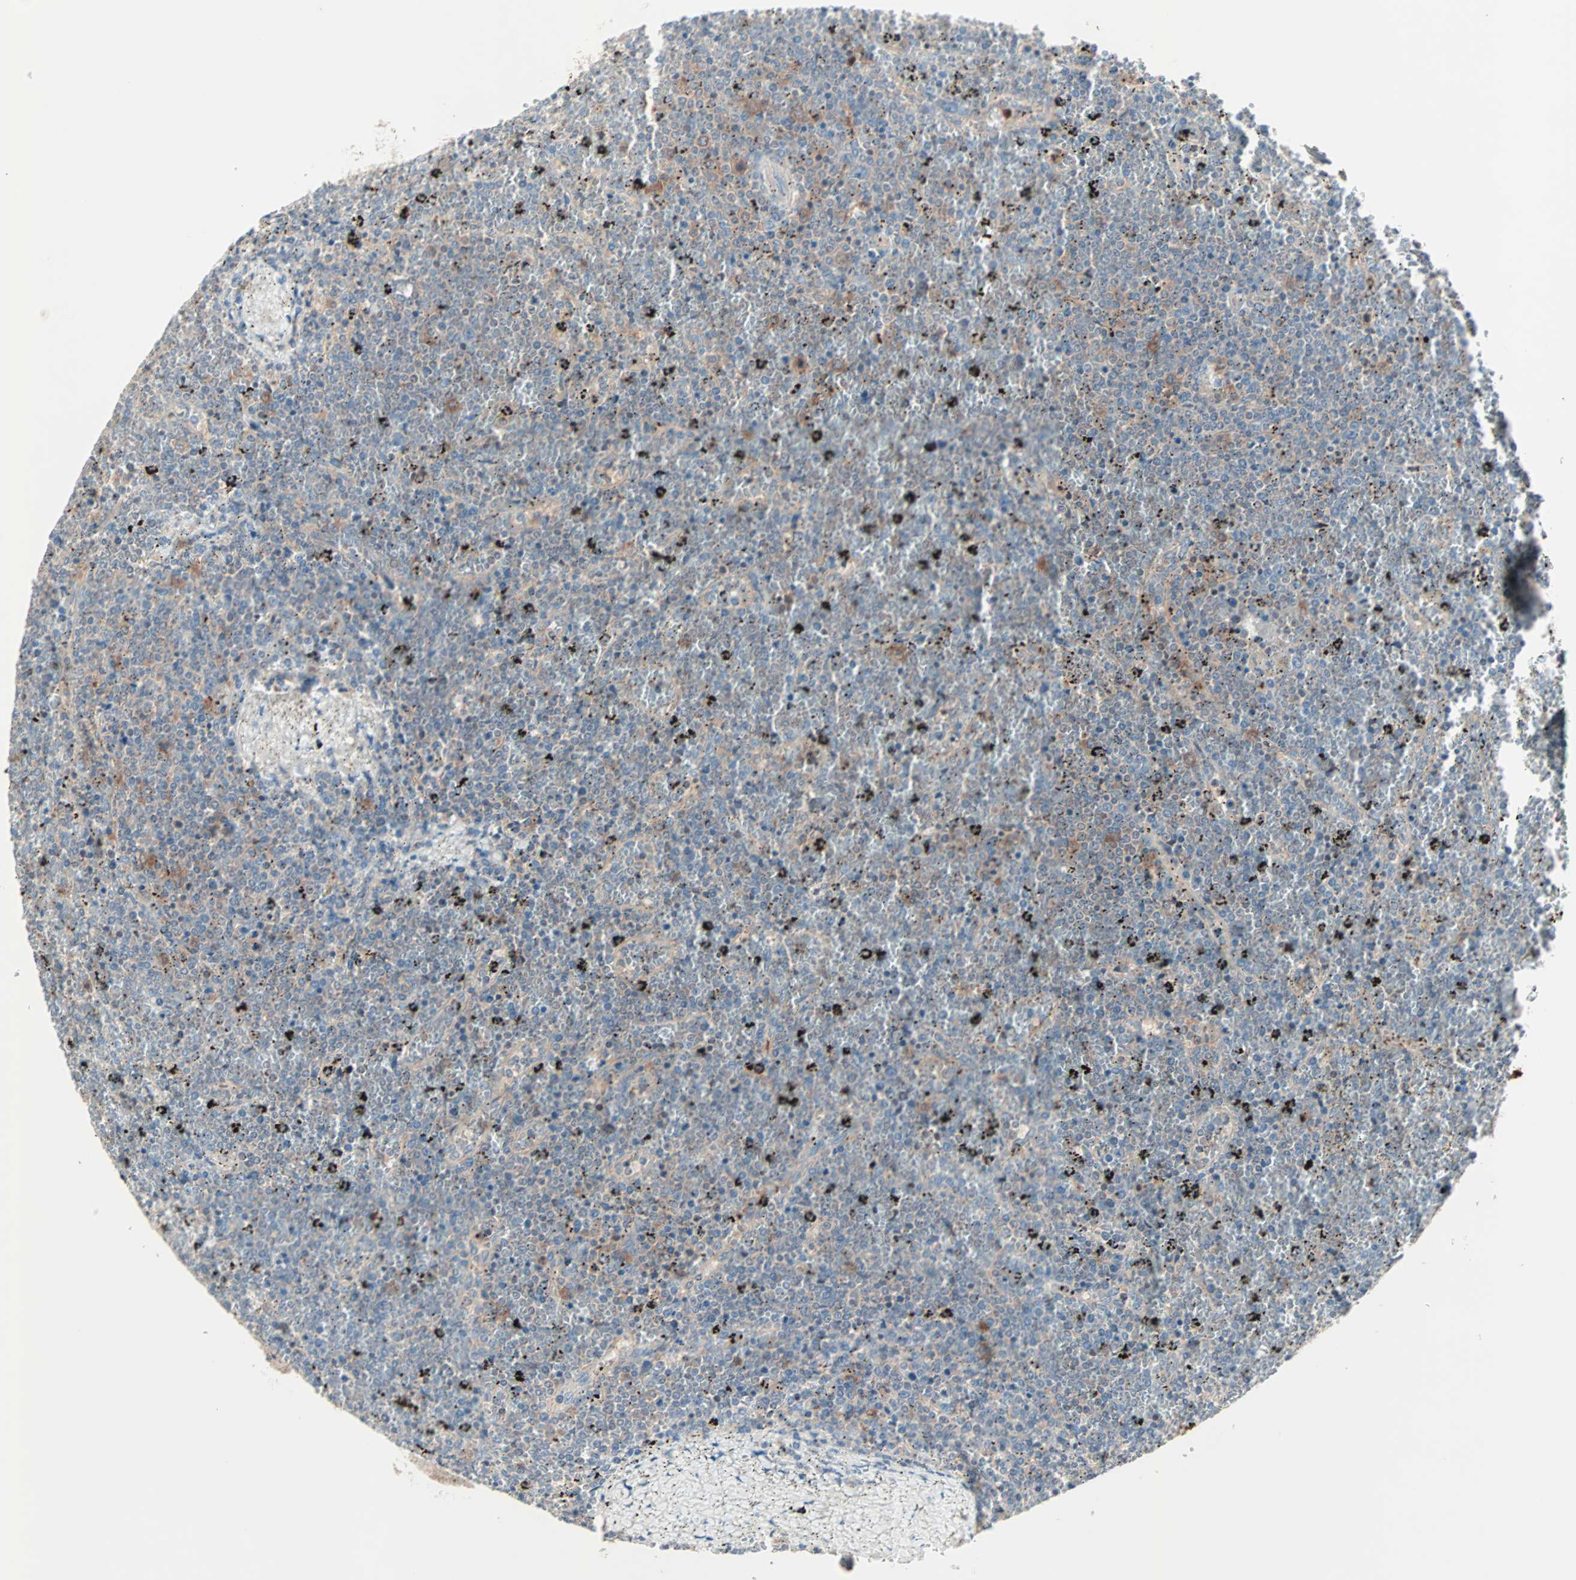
{"staining": {"intensity": "weak", "quantity": "25%-75%", "location": "cytoplasmic/membranous"}, "tissue": "lymphoma", "cell_type": "Tumor cells", "image_type": "cancer", "snomed": [{"axis": "morphology", "description": "Malignant lymphoma, non-Hodgkin's type, Low grade"}, {"axis": "topography", "description": "Spleen"}], "caption": "A high-resolution histopathology image shows immunohistochemistry staining of malignant lymphoma, non-Hodgkin's type (low-grade), which reveals weak cytoplasmic/membranous positivity in about 25%-75% of tumor cells.", "gene": "CAD", "patient": {"sex": "female", "age": 77}}